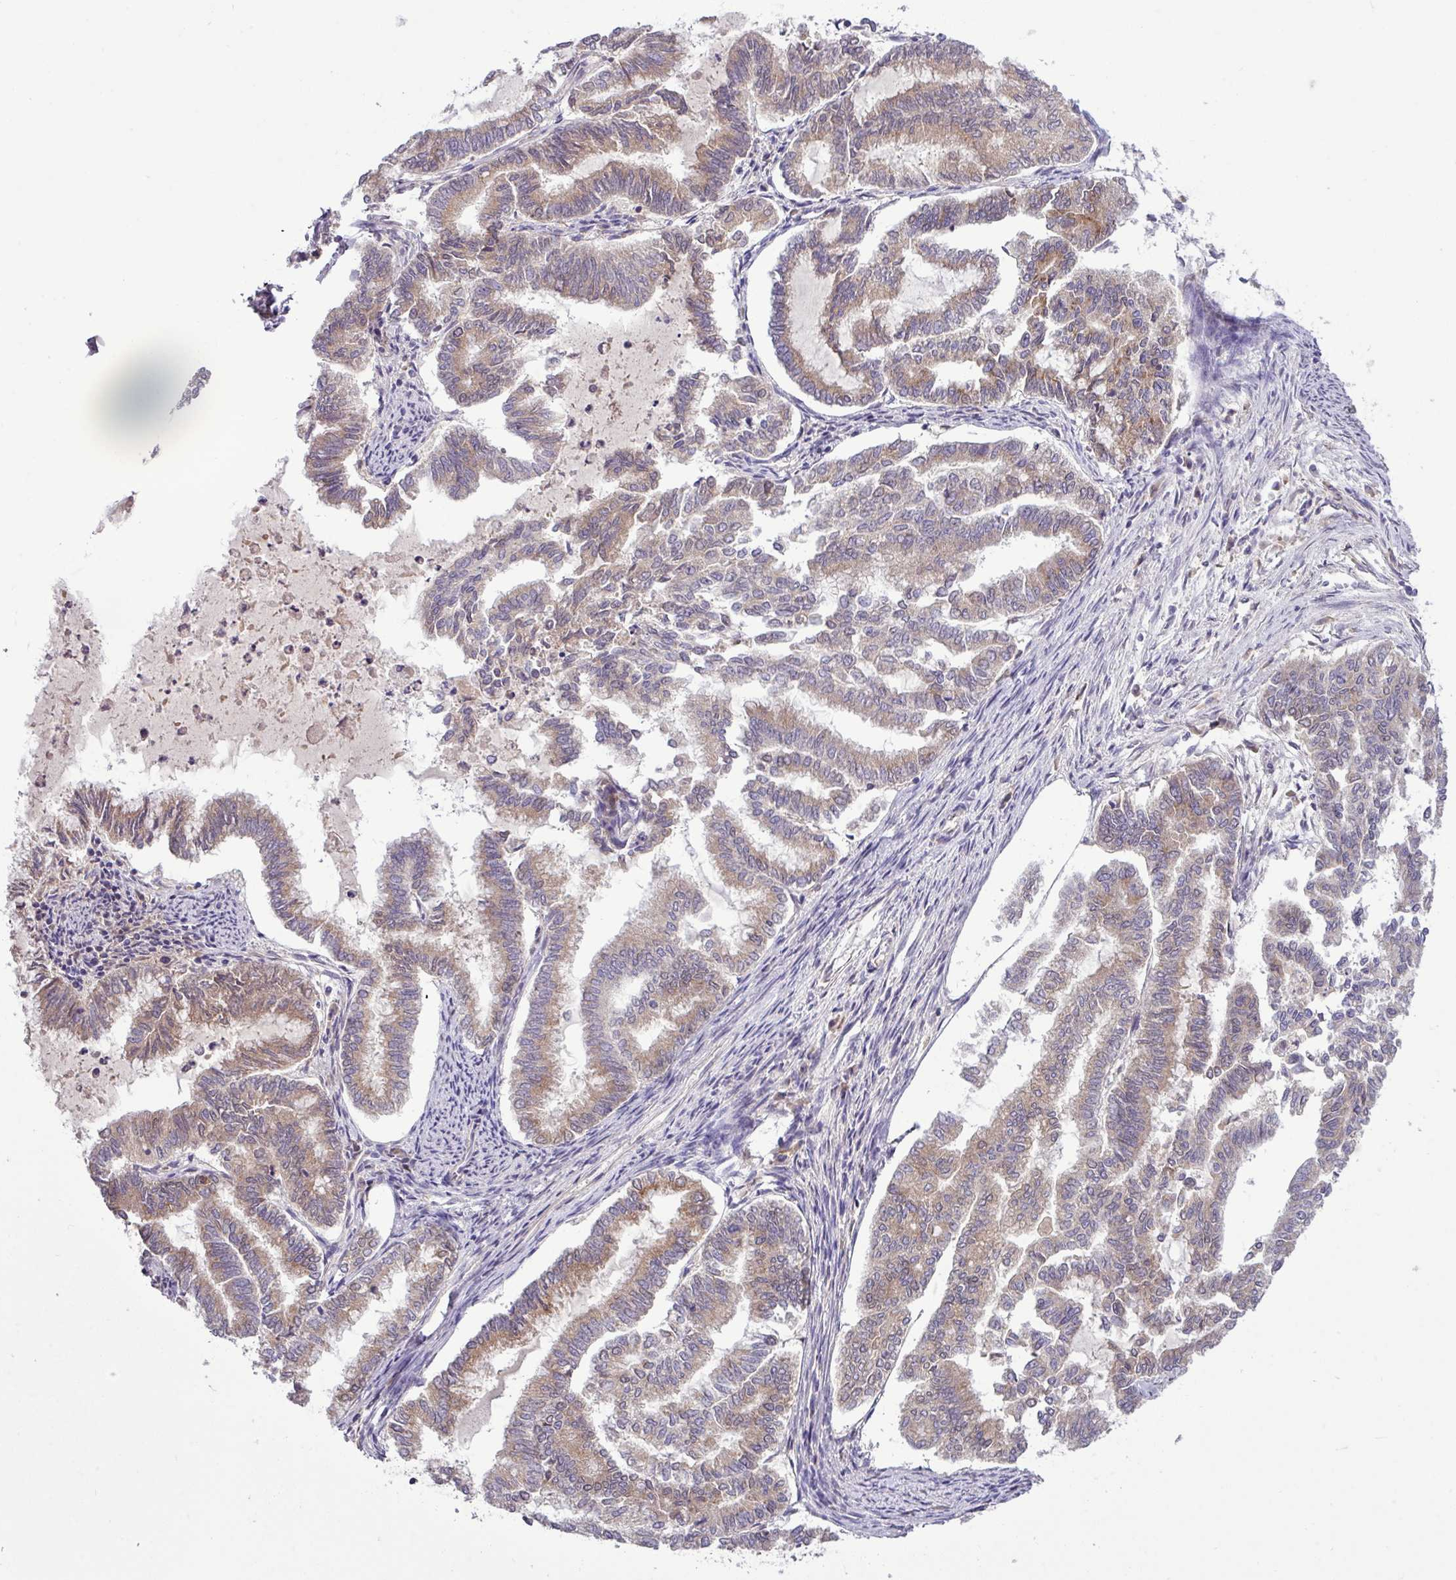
{"staining": {"intensity": "moderate", "quantity": ">75%", "location": "cytoplasmic/membranous"}, "tissue": "endometrial cancer", "cell_type": "Tumor cells", "image_type": "cancer", "snomed": [{"axis": "morphology", "description": "Adenocarcinoma, NOS"}, {"axis": "topography", "description": "Endometrium"}], "caption": "Brown immunohistochemical staining in human endometrial adenocarcinoma exhibits moderate cytoplasmic/membranous expression in about >75% of tumor cells.", "gene": "TMEM62", "patient": {"sex": "female", "age": 79}}